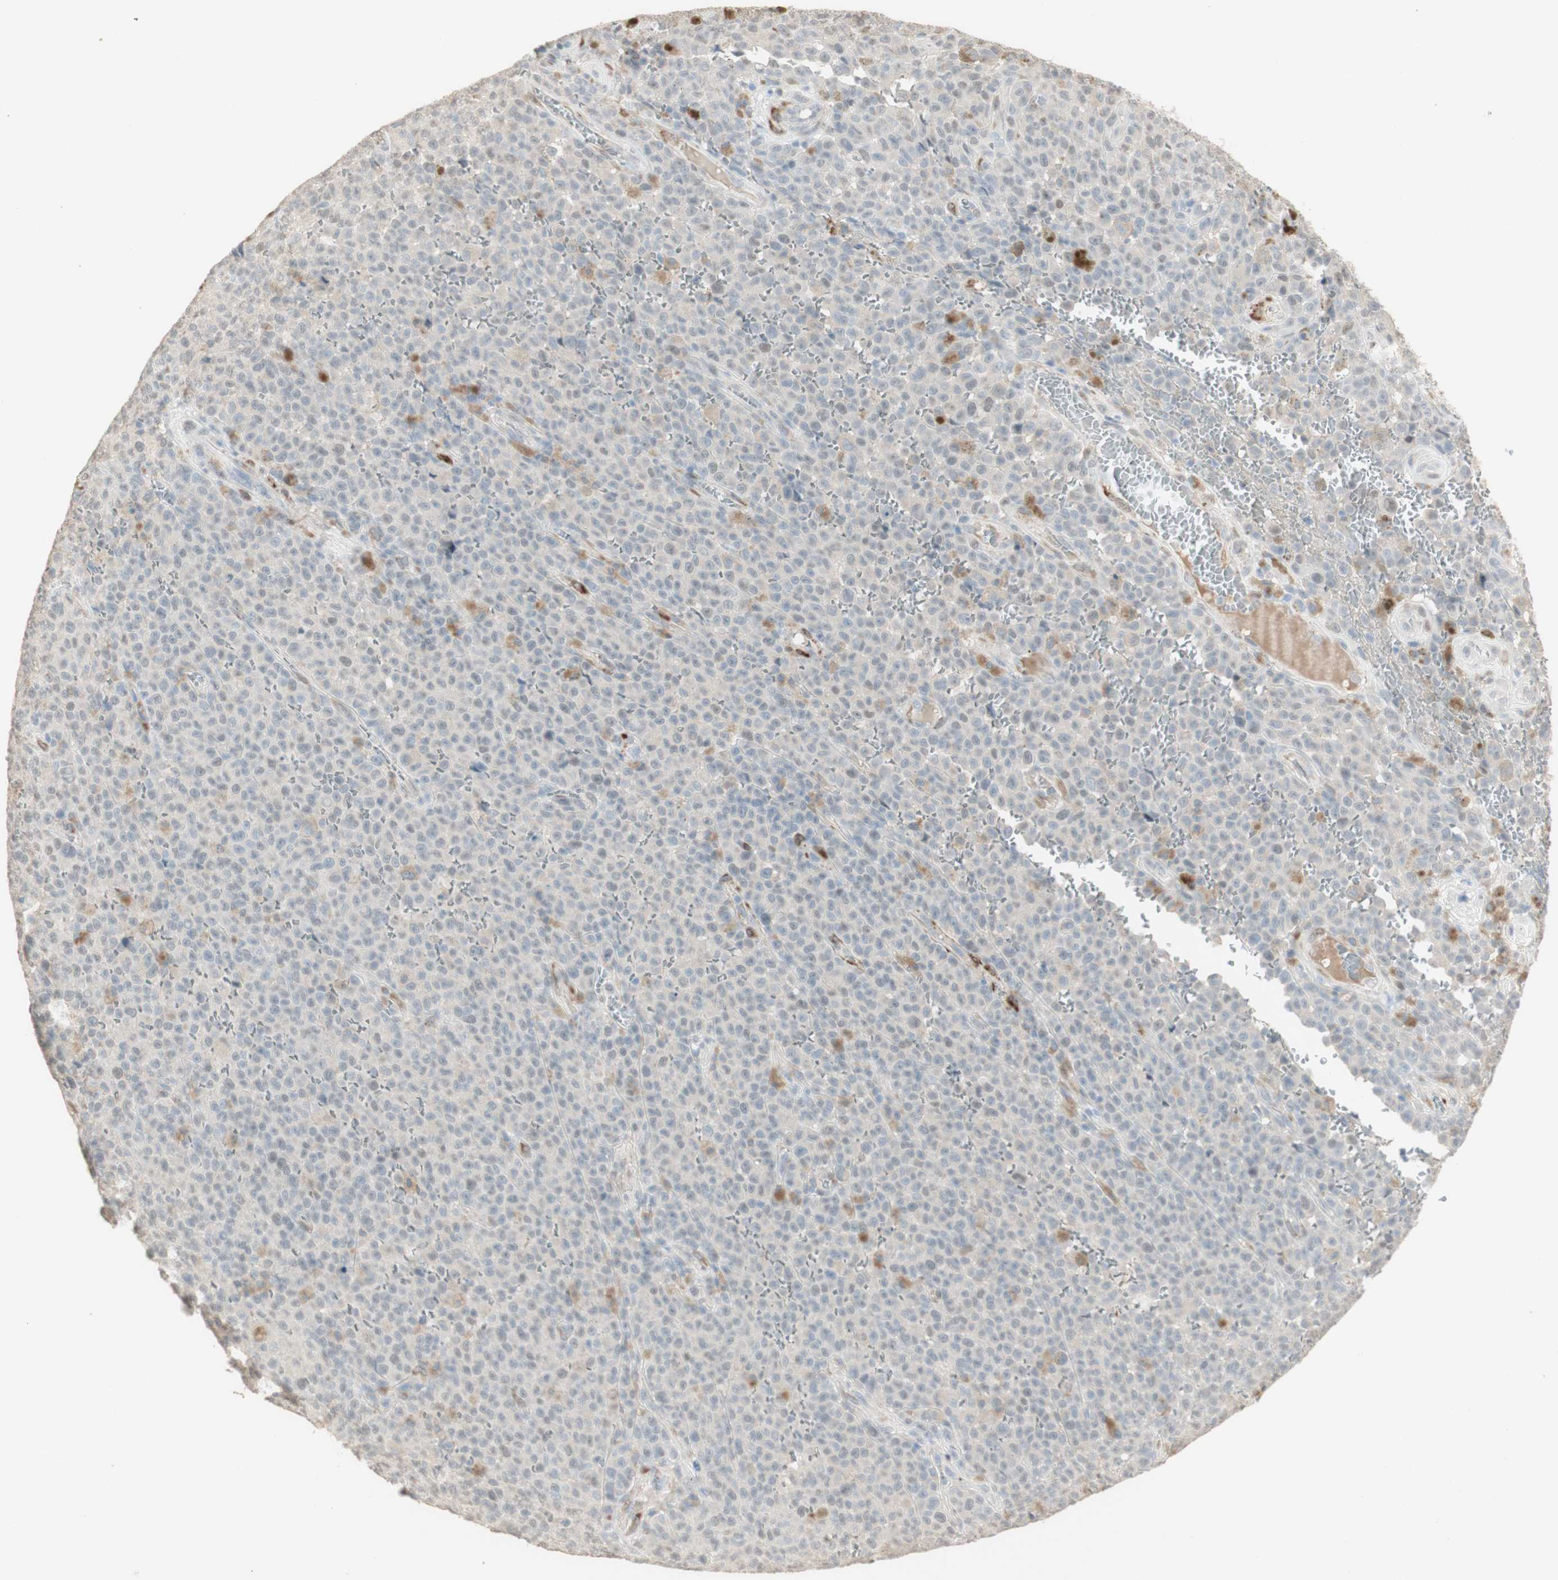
{"staining": {"intensity": "weak", "quantity": "<25%", "location": "cytoplasmic/membranous"}, "tissue": "melanoma", "cell_type": "Tumor cells", "image_type": "cancer", "snomed": [{"axis": "morphology", "description": "Malignant melanoma, NOS"}, {"axis": "topography", "description": "Skin"}], "caption": "Malignant melanoma was stained to show a protein in brown. There is no significant positivity in tumor cells.", "gene": "MUC3A", "patient": {"sex": "female", "age": 82}}